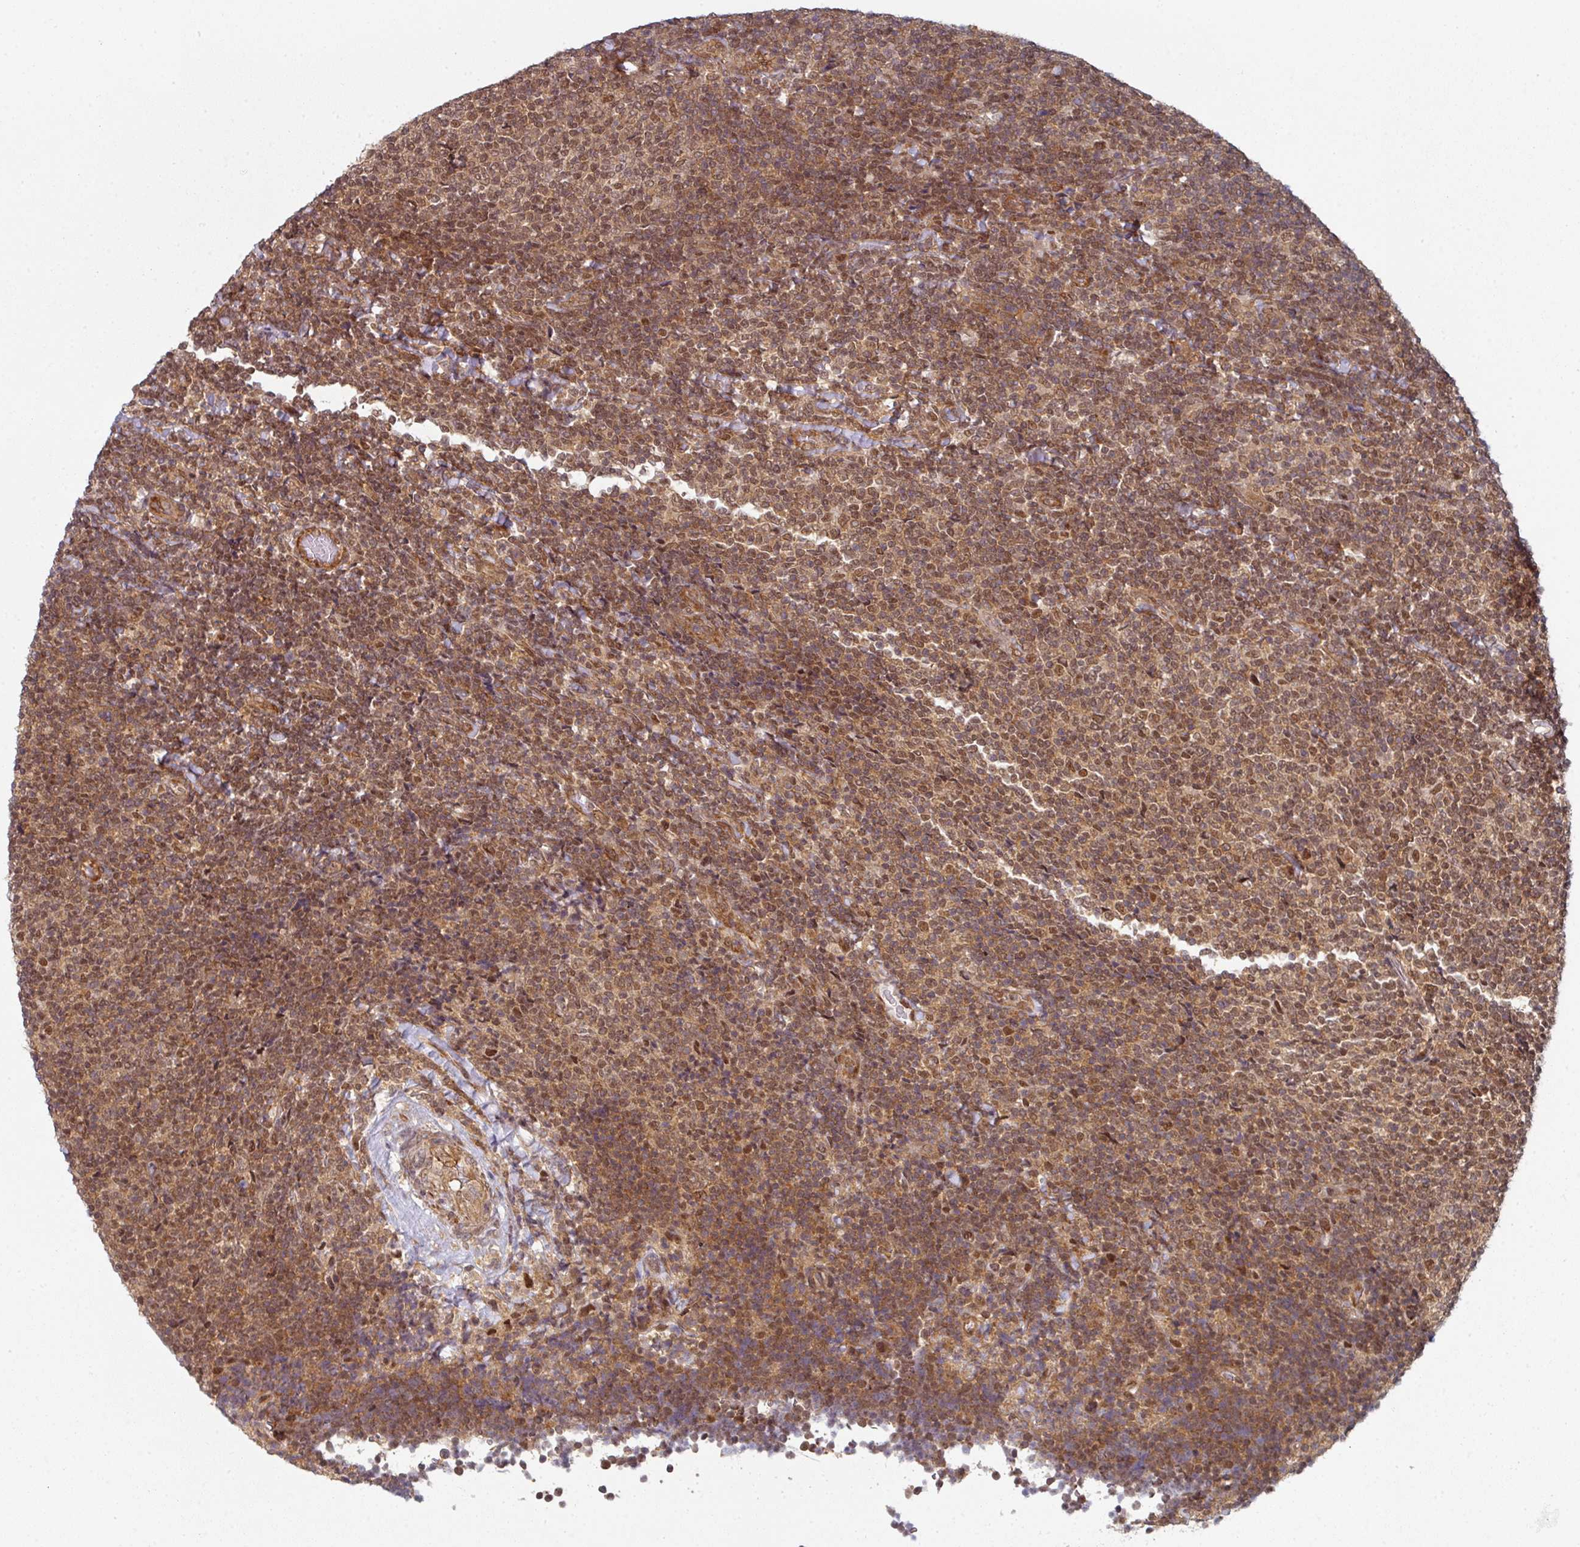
{"staining": {"intensity": "moderate", "quantity": ">75%", "location": "nuclear"}, "tissue": "lymphoma", "cell_type": "Tumor cells", "image_type": "cancer", "snomed": [{"axis": "morphology", "description": "Malignant lymphoma, non-Hodgkin's type, Low grade"}, {"axis": "topography", "description": "Lymph node"}], "caption": "Immunohistochemical staining of low-grade malignant lymphoma, non-Hodgkin's type demonstrates medium levels of moderate nuclear protein staining in approximately >75% of tumor cells.", "gene": "PSME3IP1", "patient": {"sex": "male", "age": 52}}